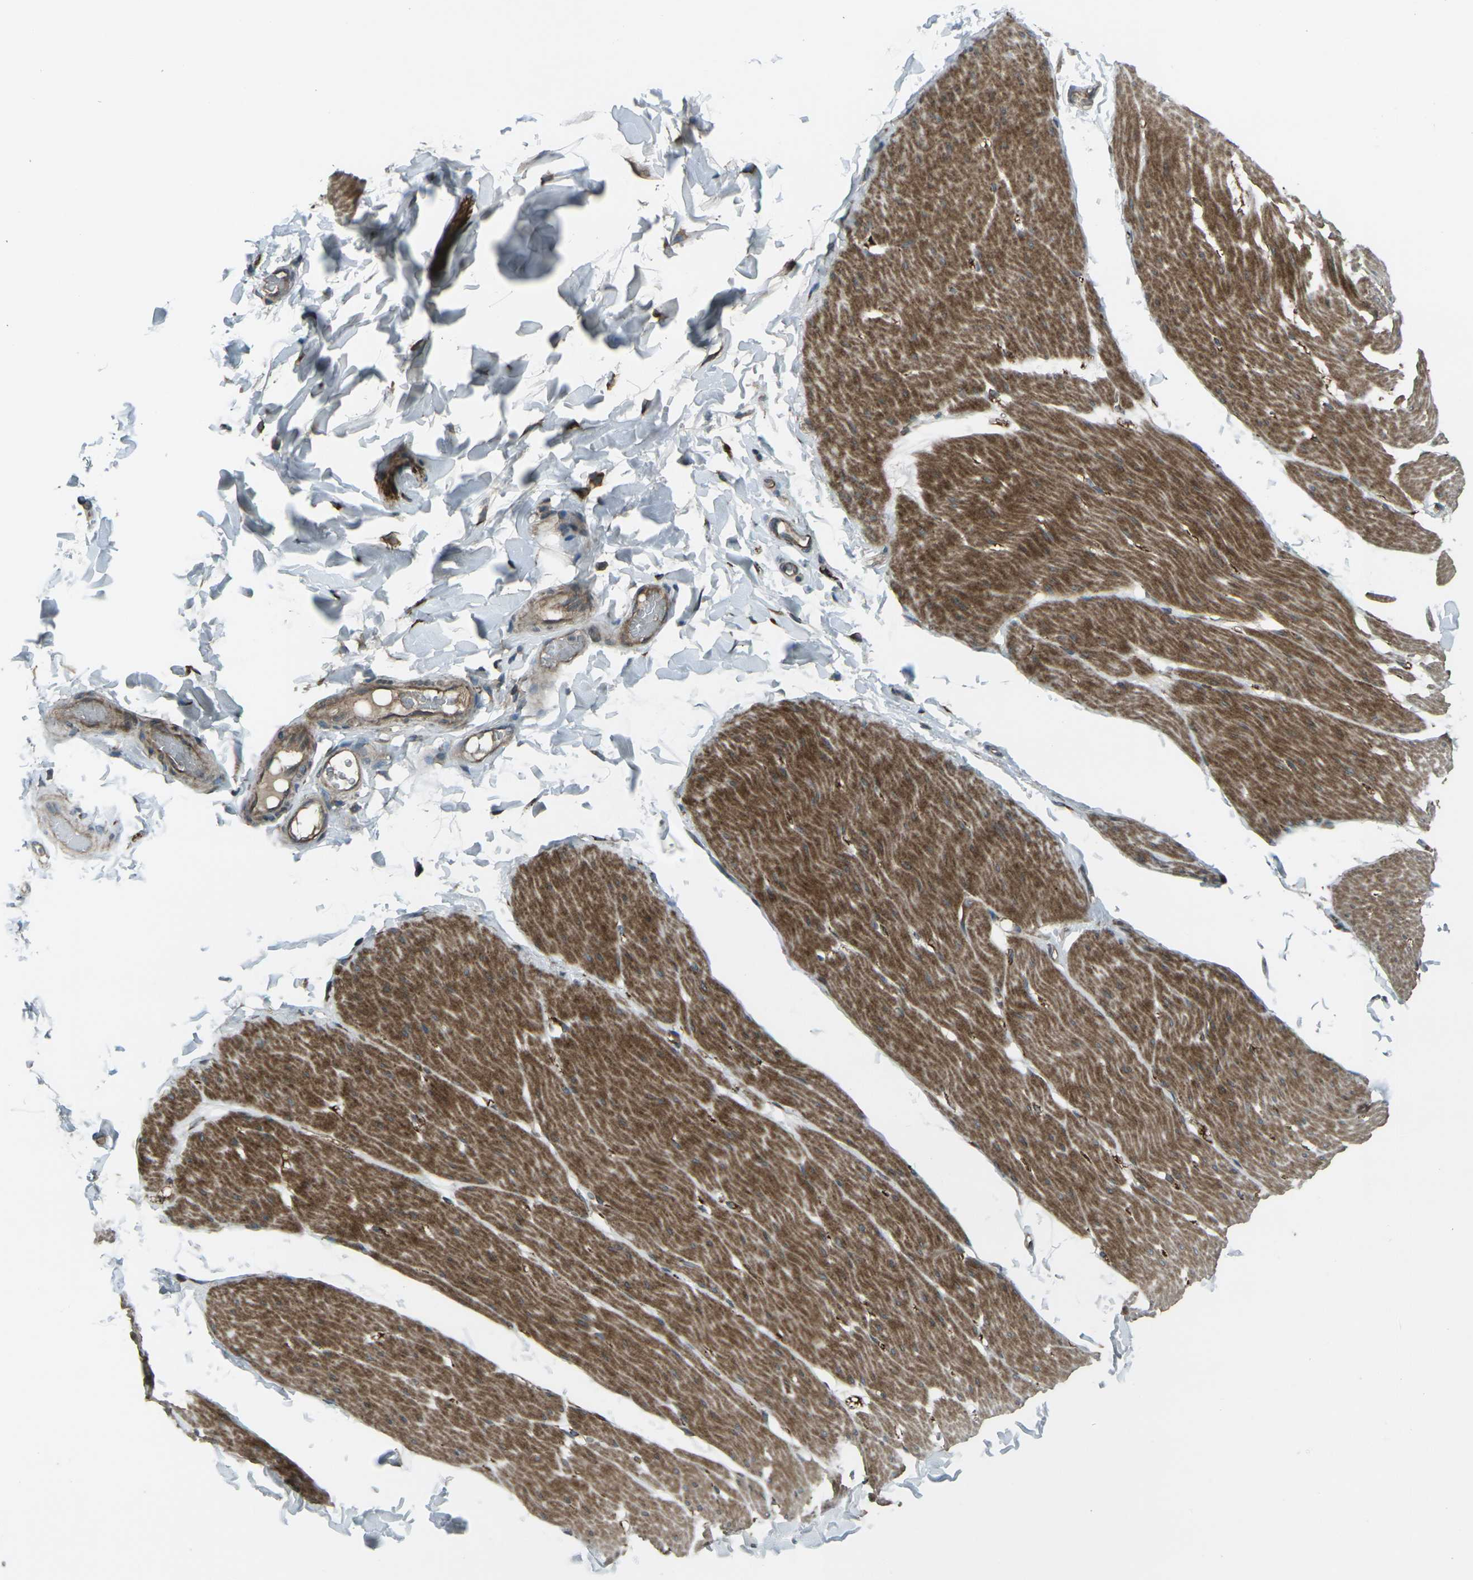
{"staining": {"intensity": "strong", "quantity": ">75%", "location": "cytoplasmic/membranous"}, "tissue": "smooth muscle", "cell_type": "Smooth muscle cells", "image_type": "normal", "snomed": [{"axis": "morphology", "description": "Normal tissue, NOS"}, {"axis": "topography", "description": "Smooth muscle"}, {"axis": "topography", "description": "Colon"}], "caption": "The image exhibits a brown stain indicating the presence of a protein in the cytoplasmic/membranous of smooth muscle cells in smooth muscle. (brown staining indicates protein expression, while blue staining denotes nuclei).", "gene": "LSMEM1", "patient": {"sex": "male", "age": 67}}